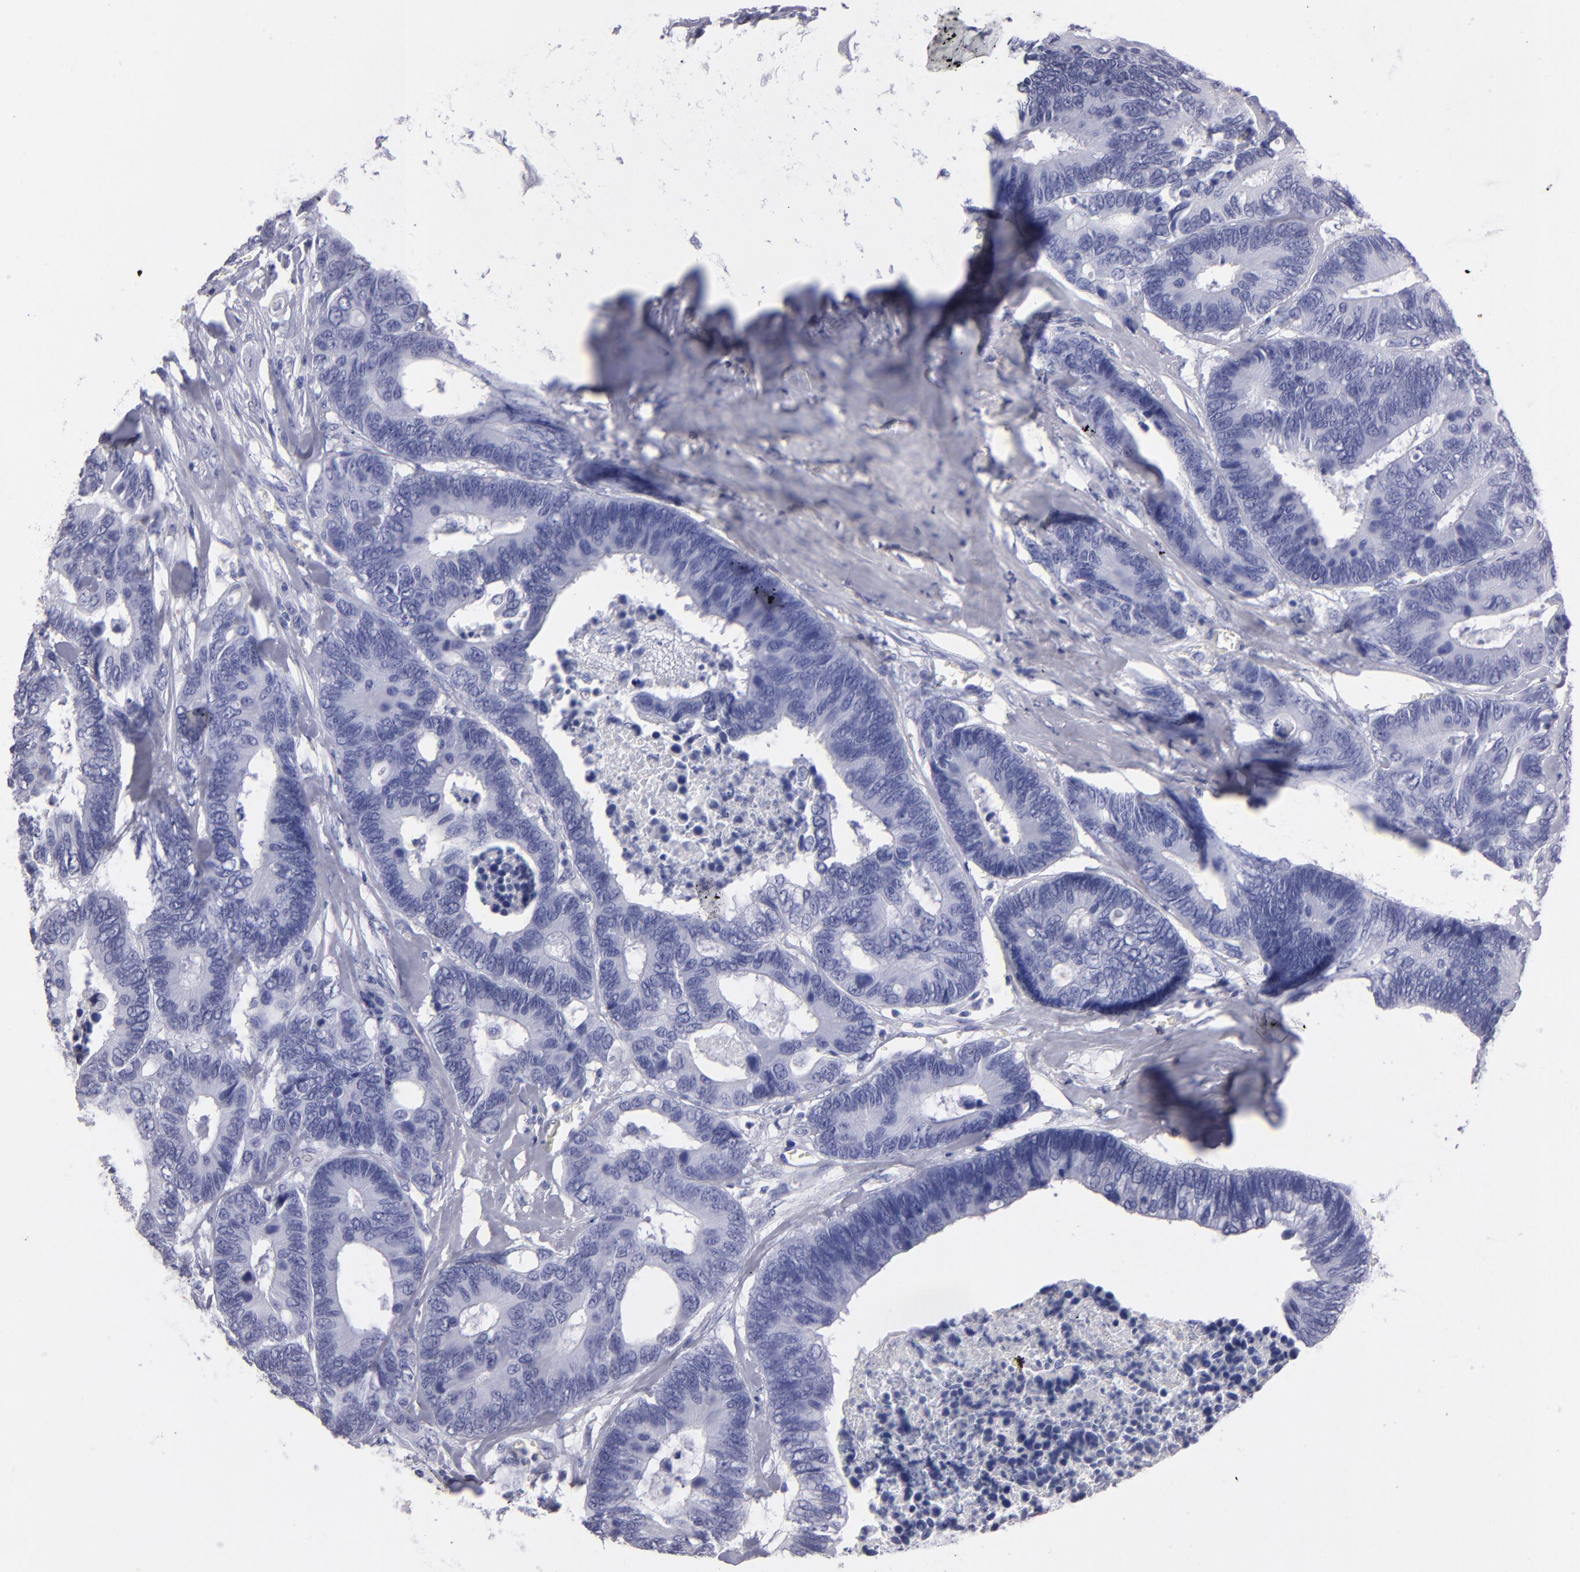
{"staining": {"intensity": "negative", "quantity": "none", "location": "none"}, "tissue": "colorectal cancer", "cell_type": "Tumor cells", "image_type": "cancer", "snomed": [{"axis": "morphology", "description": "Adenocarcinoma, NOS"}, {"axis": "topography", "description": "Rectum"}], "caption": "This micrograph is of colorectal cancer stained with IHC to label a protein in brown with the nuclei are counter-stained blue. There is no expression in tumor cells. (DAB immunohistochemistry (IHC) with hematoxylin counter stain).", "gene": "MB", "patient": {"sex": "male", "age": 55}}